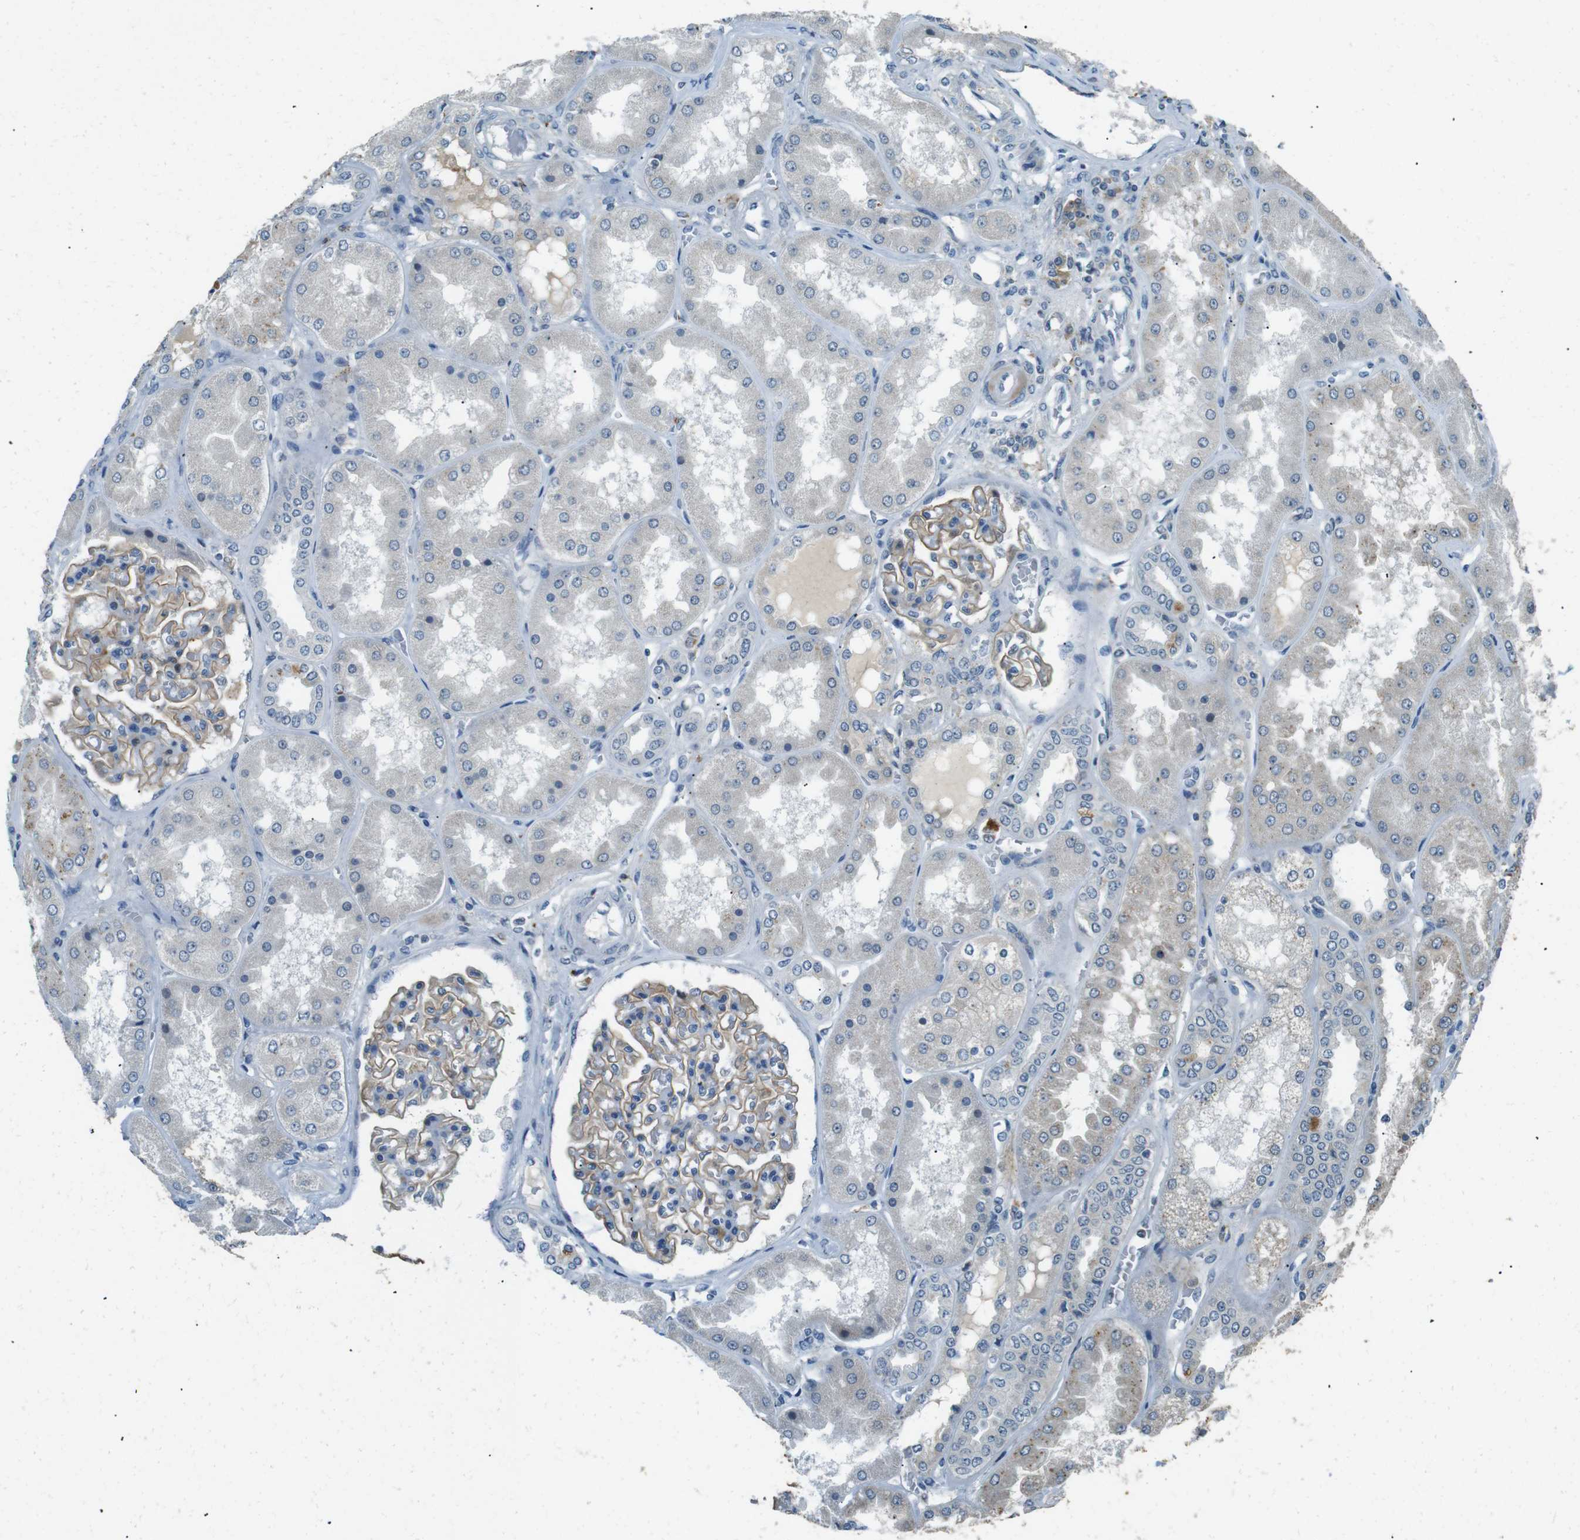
{"staining": {"intensity": "moderate", "quantity": ">75%", "location": "cytoplasmic/membranous"}, "tissue": "kidney", "cell_type": "Cells in glomeruli", "image_type": "normal", "snomed": [{"axis": "morphology", "description": "Normal tissue, NOS"}, {"axis": "topography", "description": "Kidney"}], "caption": "Immunohistochemistry (IHC) staining of unremarkable kidney, which shows medium levels of moderate cytoplasmic/membranous expression in approximately >75% of cells in glomeruli indicating moderate cytoplasmic/membranous protein expression. The staining was performed using DAB (3,3'-diaminobenzidine) (brown) for protein detection and nuclei were counterstained in hematoxylin (blue).", "gene": "MAGI2", "patient": {"sex": "female", "age": 56}}